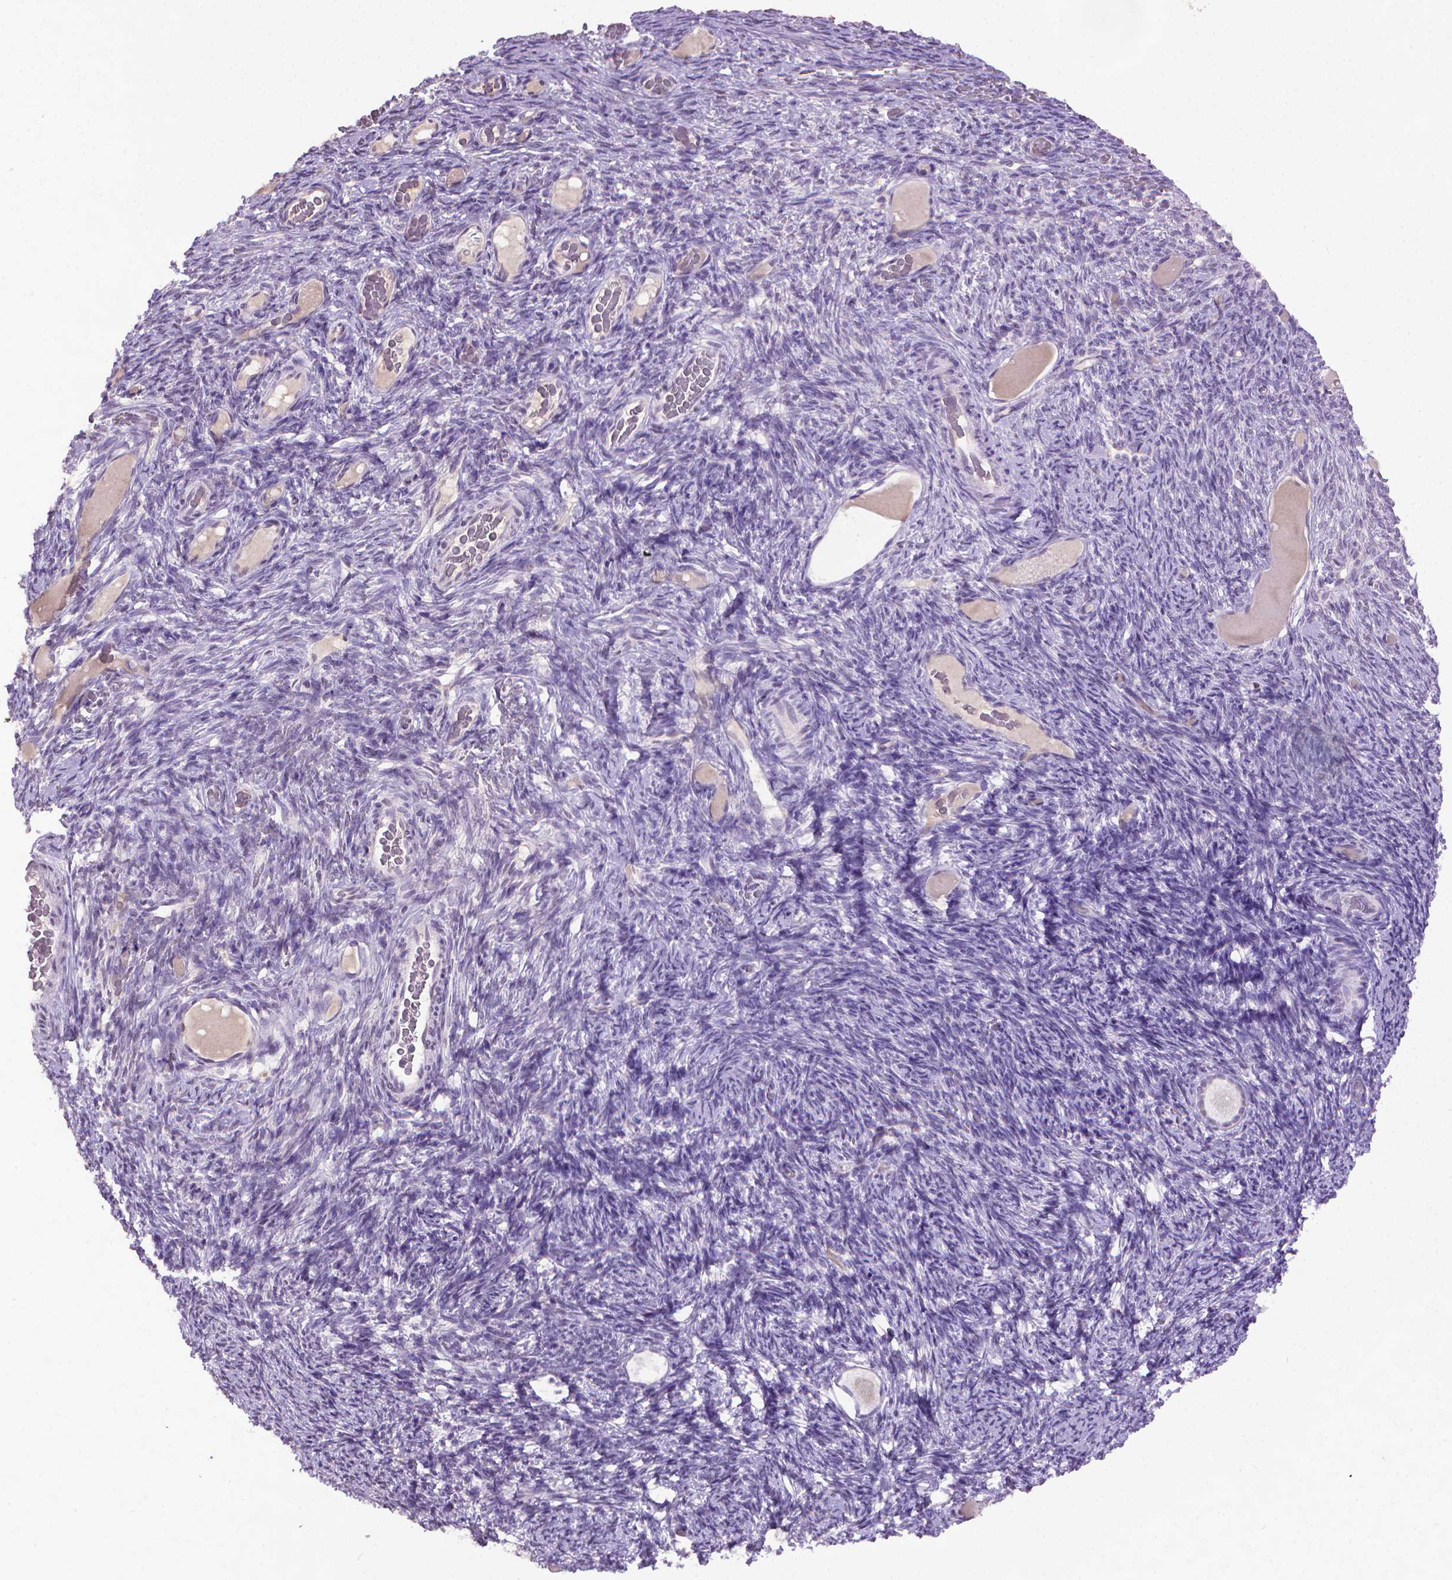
{"staining": {"intensity": "negative", "quantity": "none", "location": "none"}, "tissue": "ovary", "cell_type": "Follicle cells", "image_type": "normal", "snomed": [{"axis": "morphology", "description": "Normal tissue, NOS"}, {"axis": "topography", "description": "Ovary"}], "caption": "Immunohistochemistry (IHC) of unremarkable human ovary displays no expression in follicle cells.", "gene": "KMO", "patient": {"sex": "female", "age": 34}}